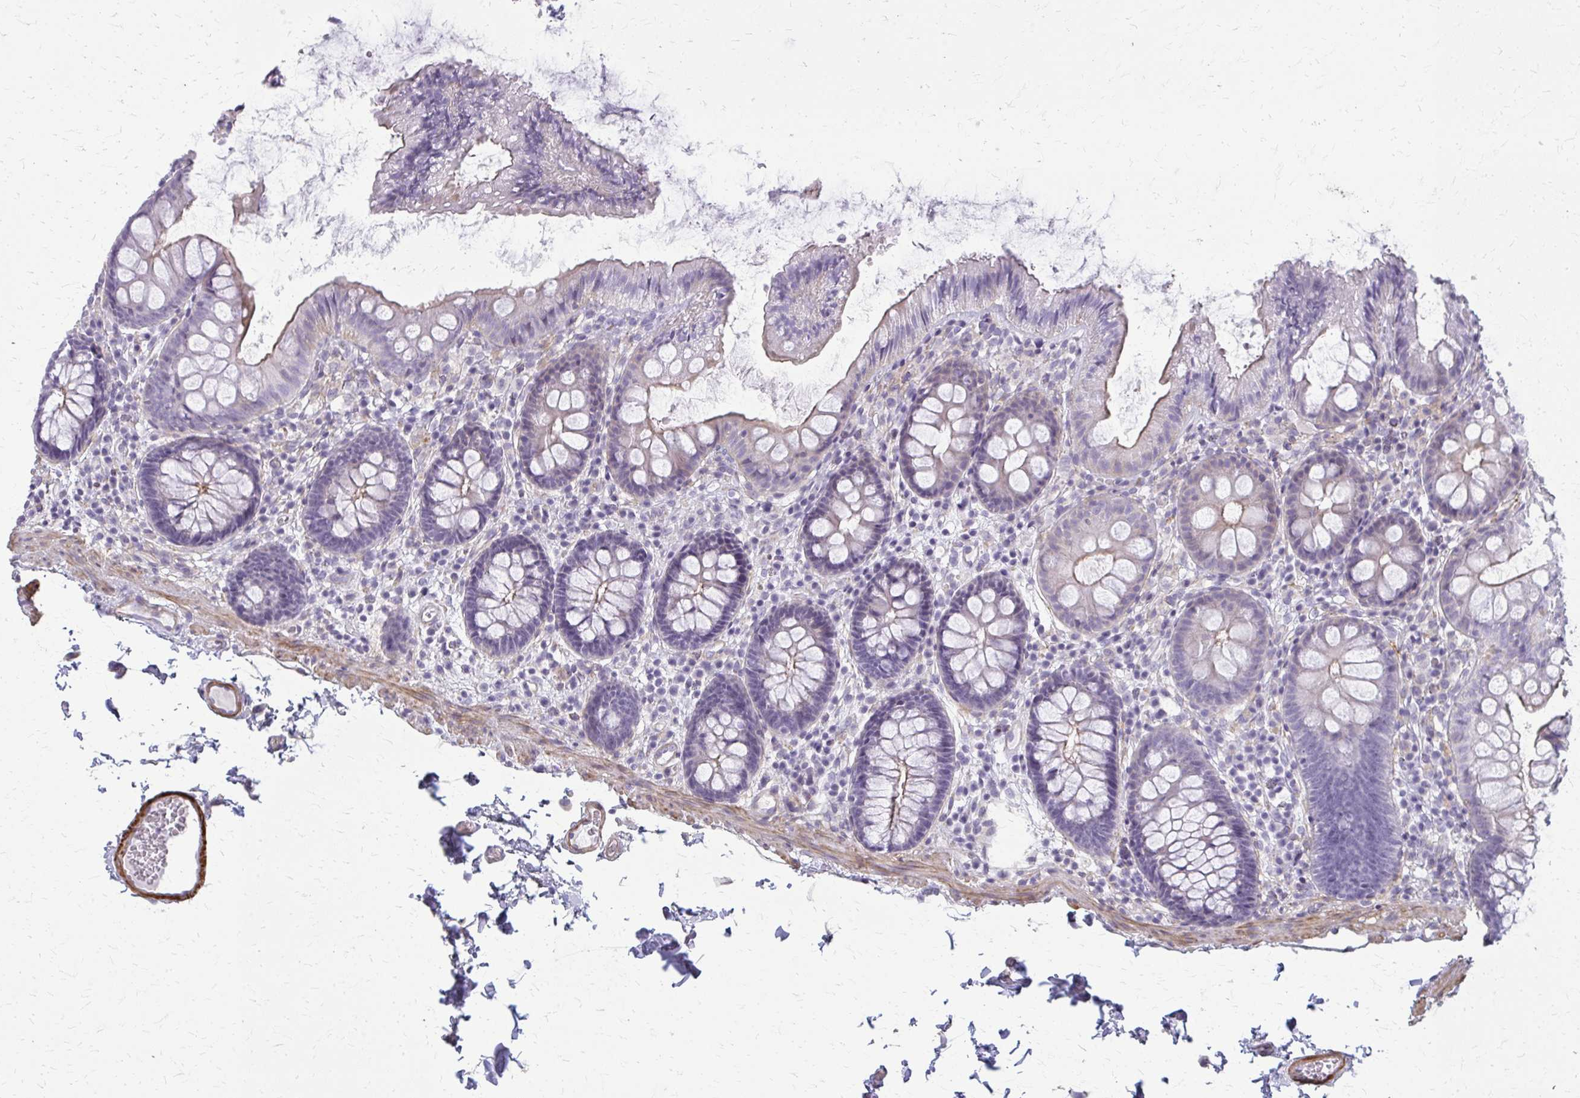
{"staining": {"intensity": "negative", "quantity": "none", "location": "none"}, "tissue": "colon", "cell_type": "Endothelial cells", "image_type": "normal", "snomed": [{"axis": "morphology", "description": "Normal tissue, NOS"}, {"axis": "topography", "description": "Colon"}], "caption": "DAB immunohistochemical staining of unremarkable colon displays no significant positivity in endothelial cells. (DAB immunohistochemistry, high magnification).", "gene": "TENM4", "patient": {"sex": "male", "age": 84}}